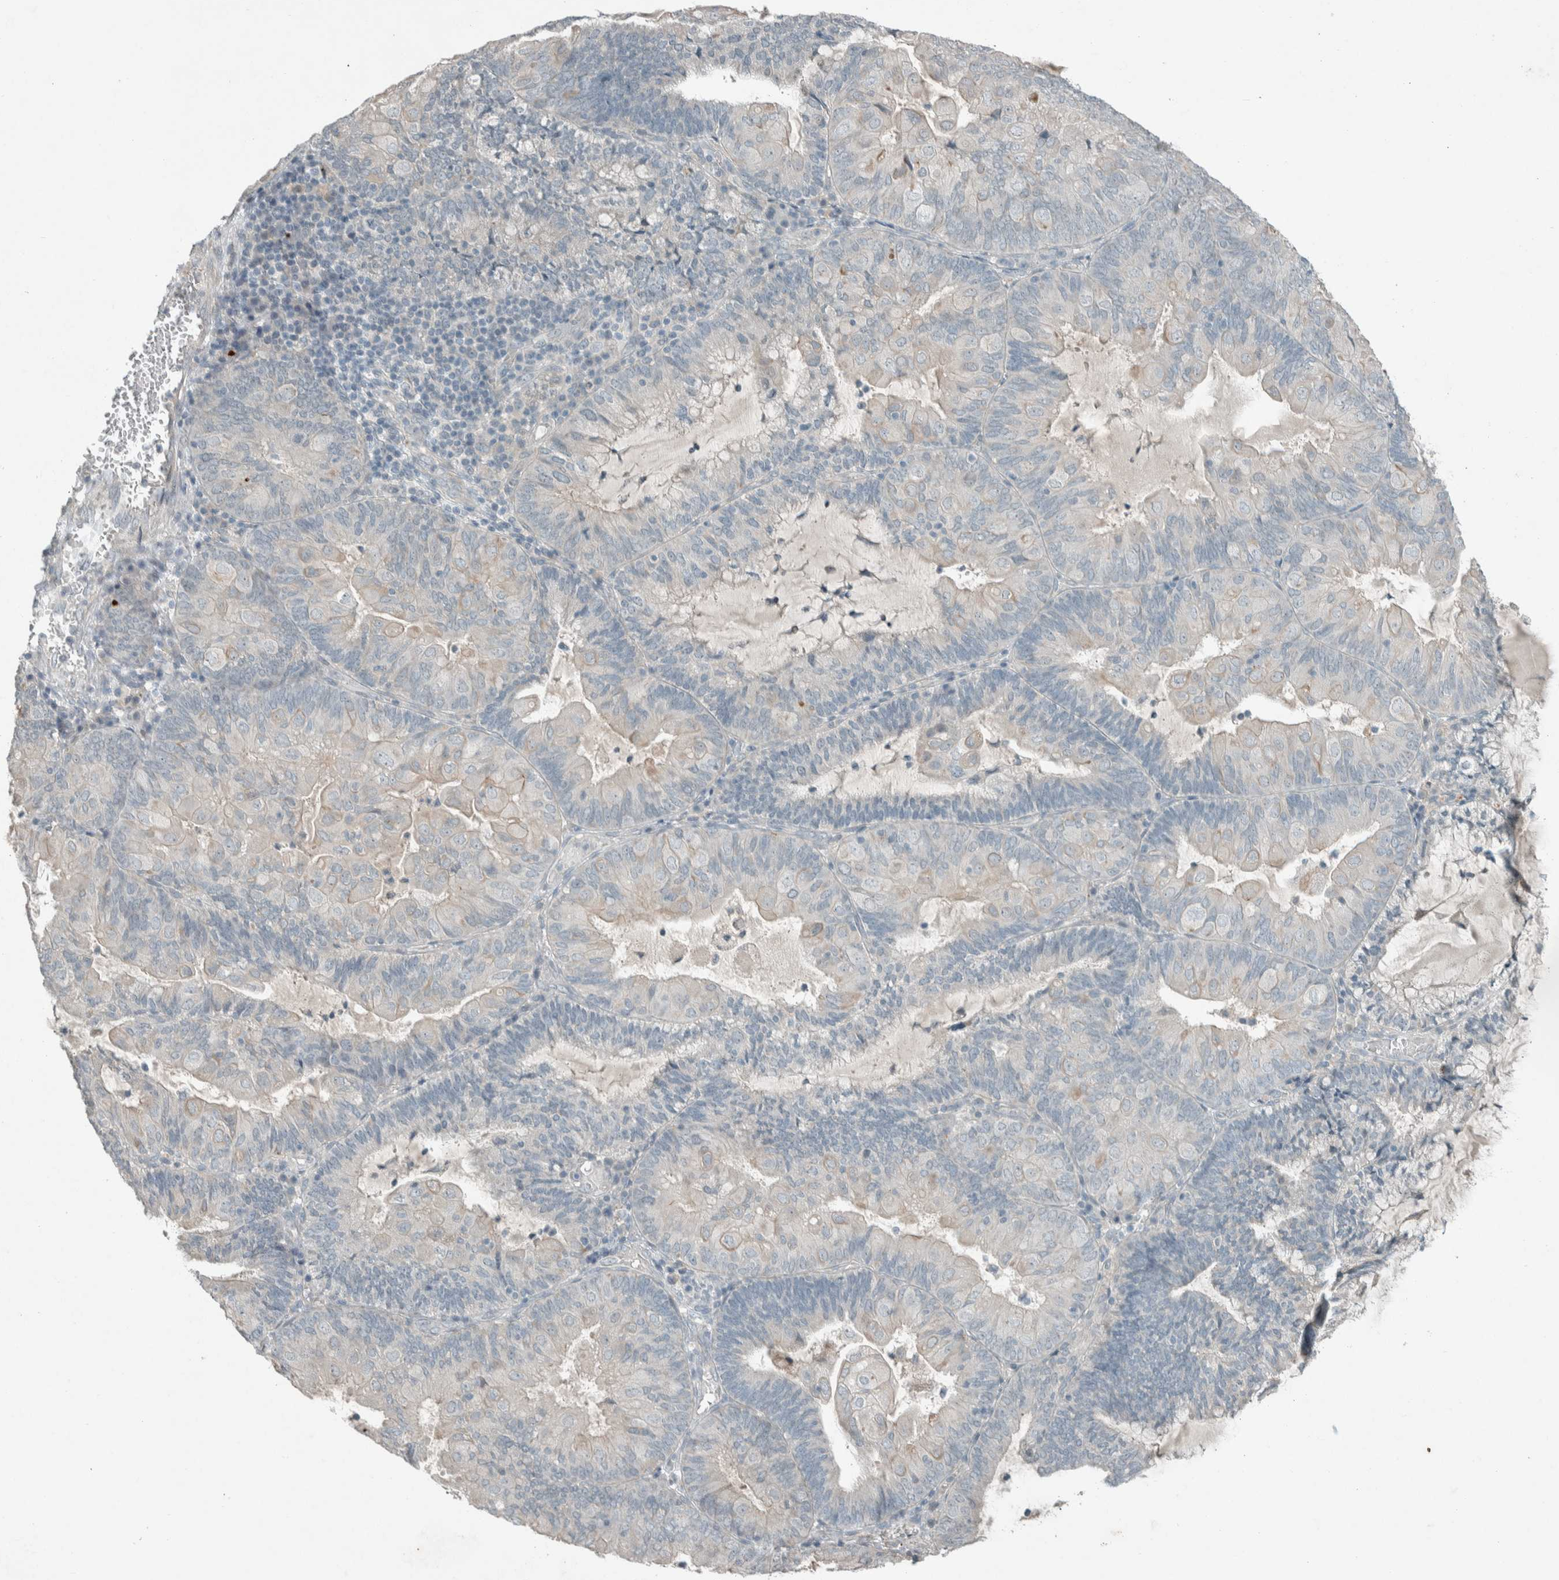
{"staining": {"intensity": "negative", "quantity": "none", "location": "none"}, "tissue": "endometrial cancer", "cell_type": "Tumor cells", "image_type": "cancer", "snomed": [{"axis": "morphology", "description": "Adenocarcinoma, NOS"}, {"axis": "topography", "description": "Endometrium"}], "caption": "Tumor cells are negative for protein expression in human endometrial cancer. (Immunohistochemistry (ihc), brightfield microscopy, high magnification).", "gene": "CERCAM", "patient": {"sex": "female", "age": 81}}